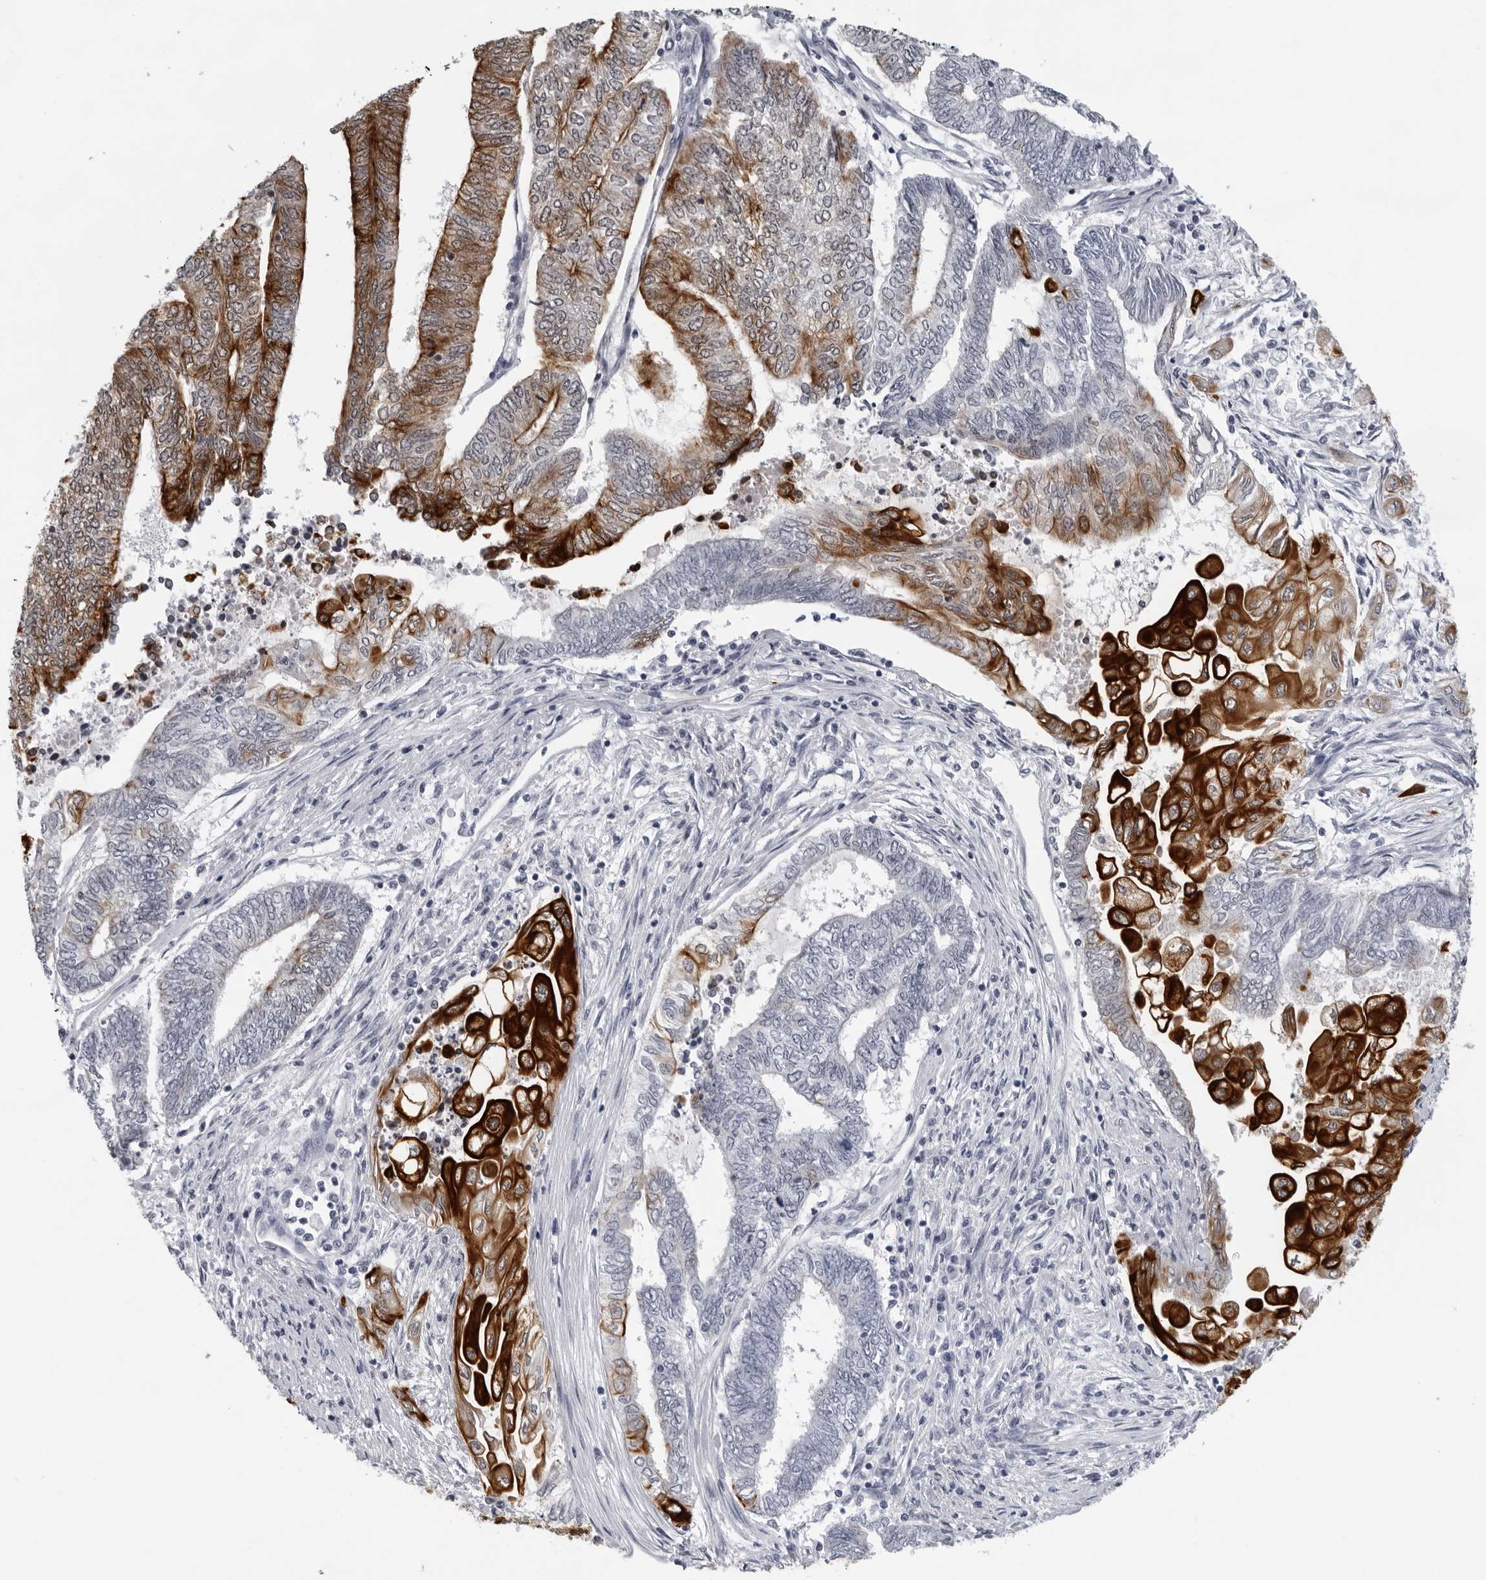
{"staining": {"intensity": "strong", "quantity": "25%-75%", "location": "cytoplasmic/membranous"}, "tissue": "endometrial cancer", "cell_type": "Tumor cells", "image_type": "cancer", "snomed": [{"axis": "morphology", "description": "Adenocarcinoma, NOS"}, {"axis": "topography", "description": "Uterus"}, {"axis": "topography", "description": "Endometrium"}], "caption": "Immunohistochemical staining of adenocarcinoma (endometrial) shows high levels of strong cytoplasmic/membranous protein expression in approximately 25%-75% of tumor cells.", "gene": "CCDC28B", "patient": {"sex": "female", "age": 70}}